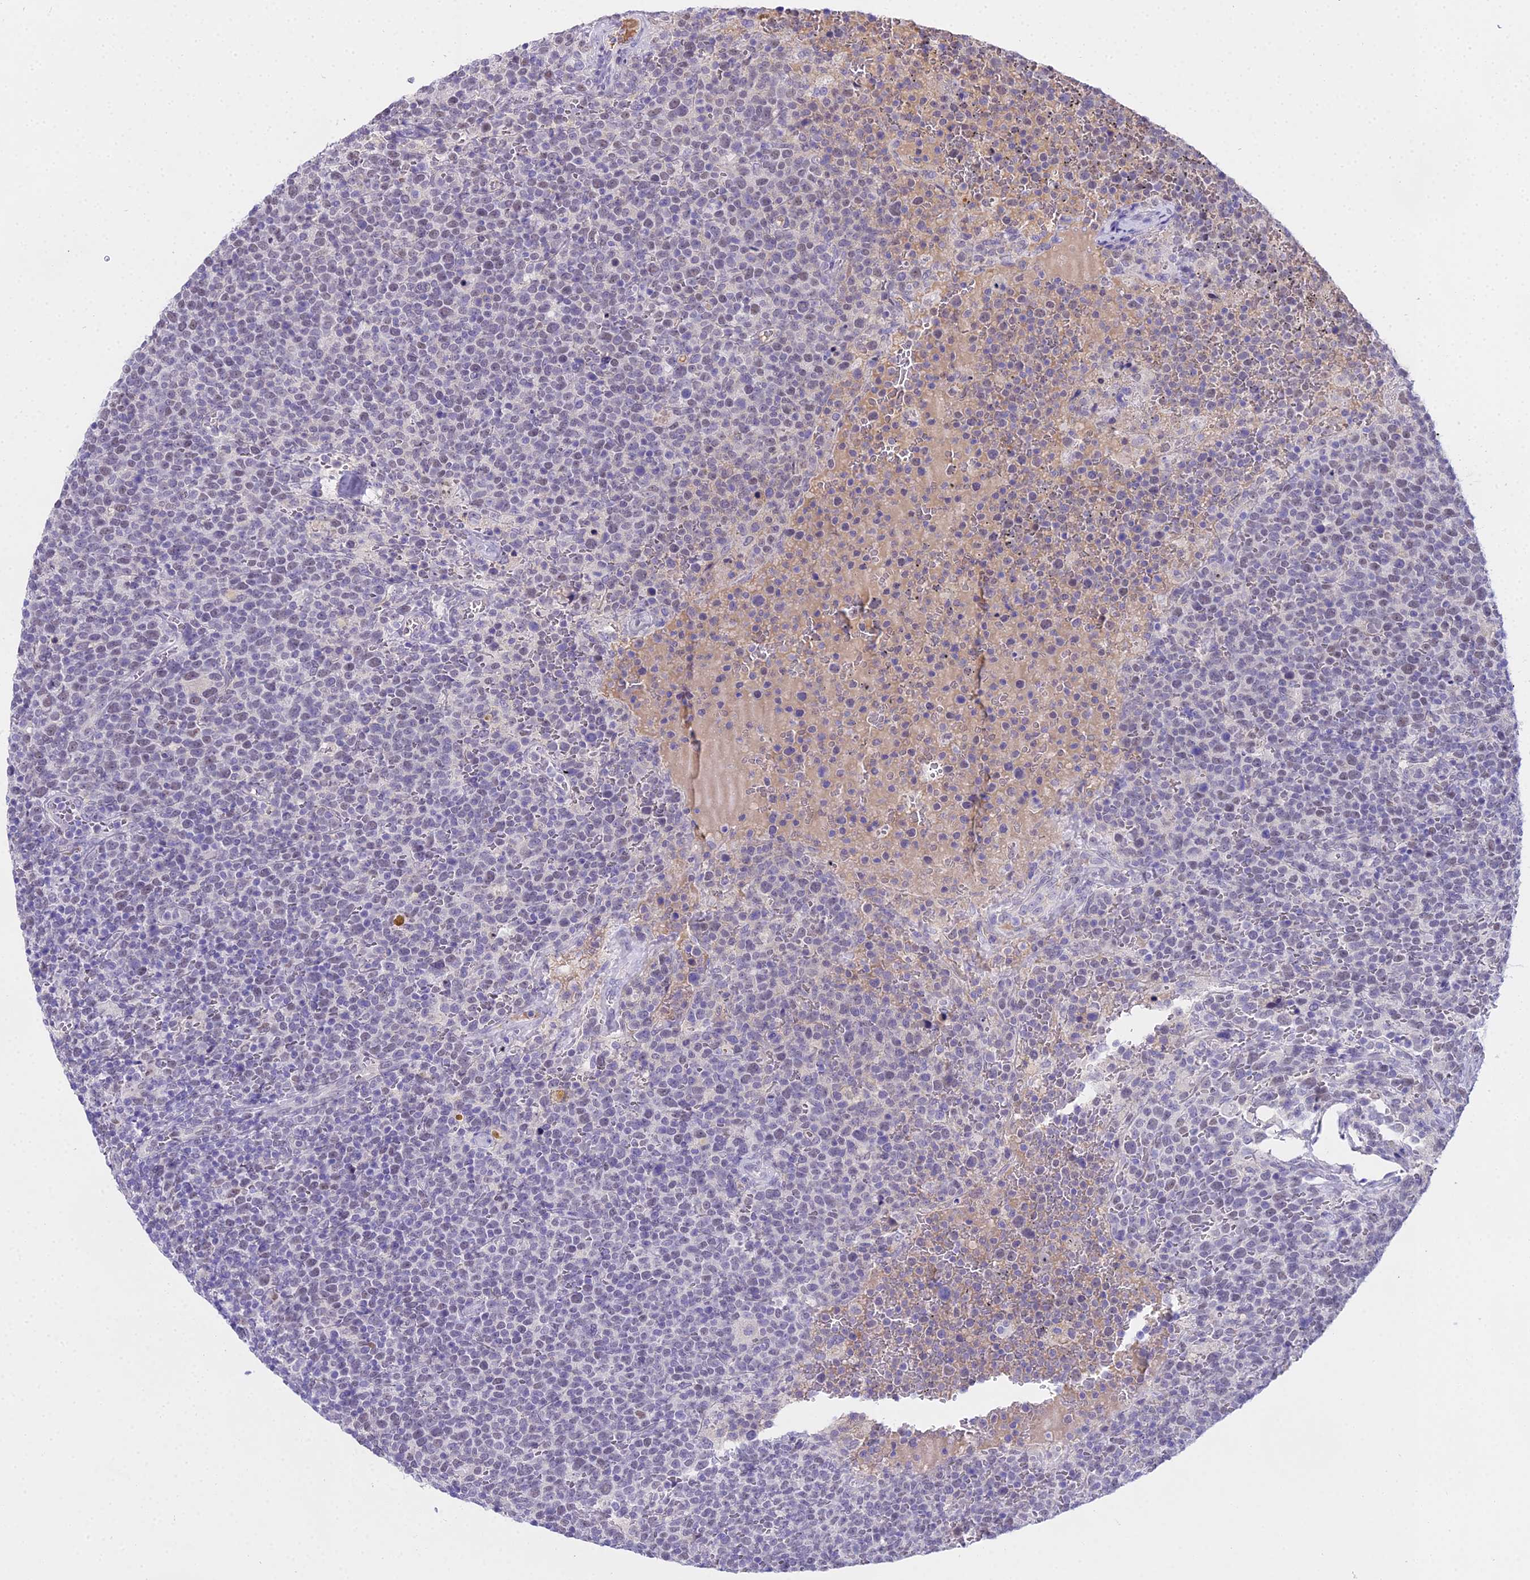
{"staining": {"intensity": "negative", "quantity": "none", "location": "none"}, "tissue": "lymphoma", "cell_type": "Tumor cells", "image_type": "cancer", "snomed": [{"axis": "morphology", "description": "Malignant lymphoma, non-Hodgkin's type, High grade"}, {"axis": "topography", "description": "Lymph node"}], "caption": "IHC of human high-grade malignant lymphoma, non-Hodgkin's type exhibits no staining in tumor cells.", "gene": "MAT2A", "patient": {"sex": "male", "age": 61}}